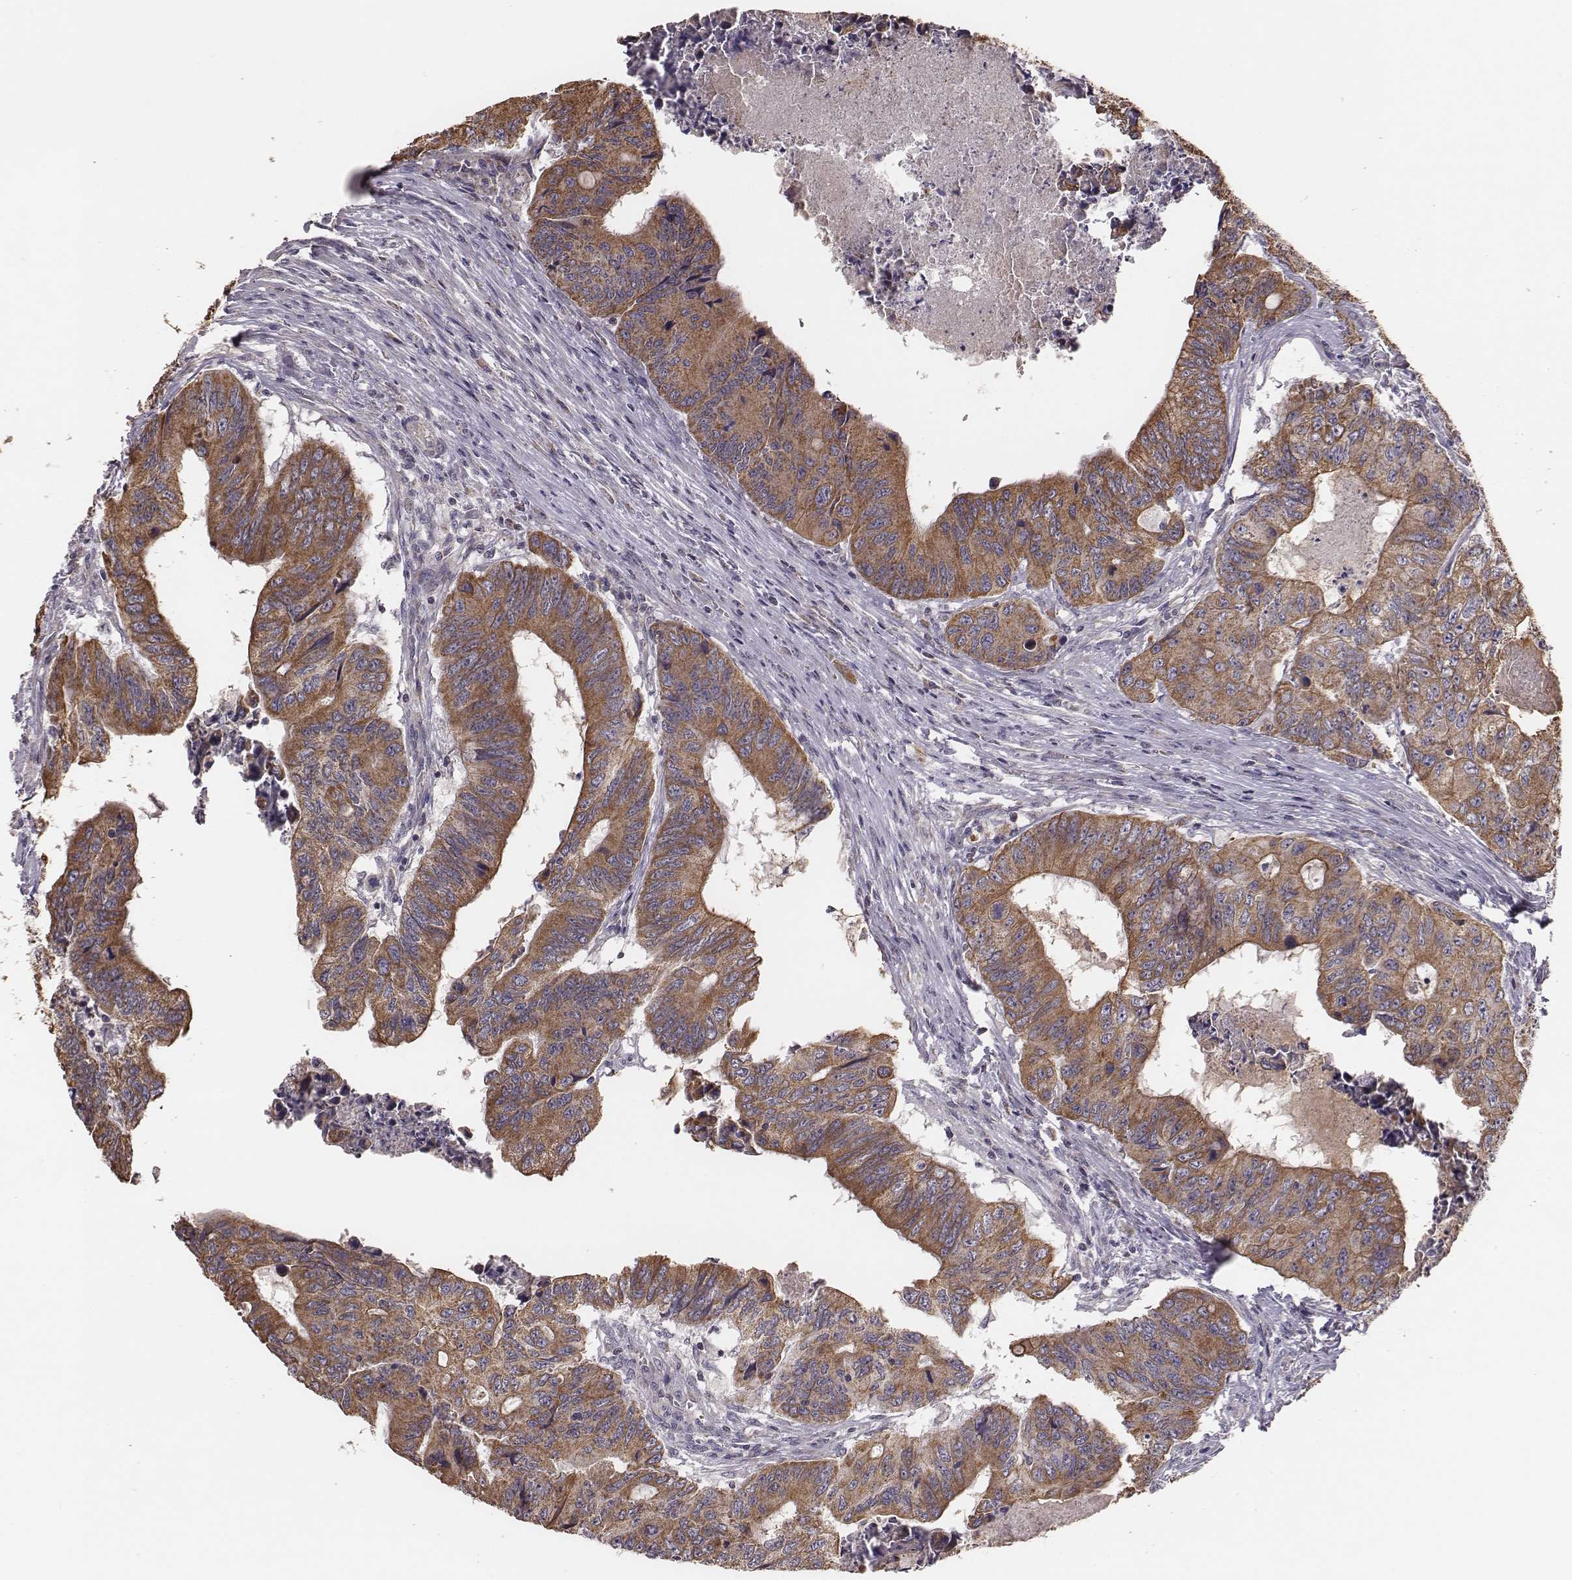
{"staining": {"intensity": "moderate", "quantity": ">75%", "location": "cytoplasmic/membranous"}, "tissue": "colorectal cancer", "cell_type": "Tumor cells", "image_type": "cancer", "snomed": [{"axis": "morphology", "description": "Adenocarcinoma, NOS"}, {"axis": "topography", "description": "Colon"}], "caption": "The histopathology image demonstrates staining of colorectal cancer, revealing moderate cytoplasmic/membranous protein positivity (brown color) within tumor cells.", "gene": "HAVCR1", "patient": {"sex": "male", "age": 53}}